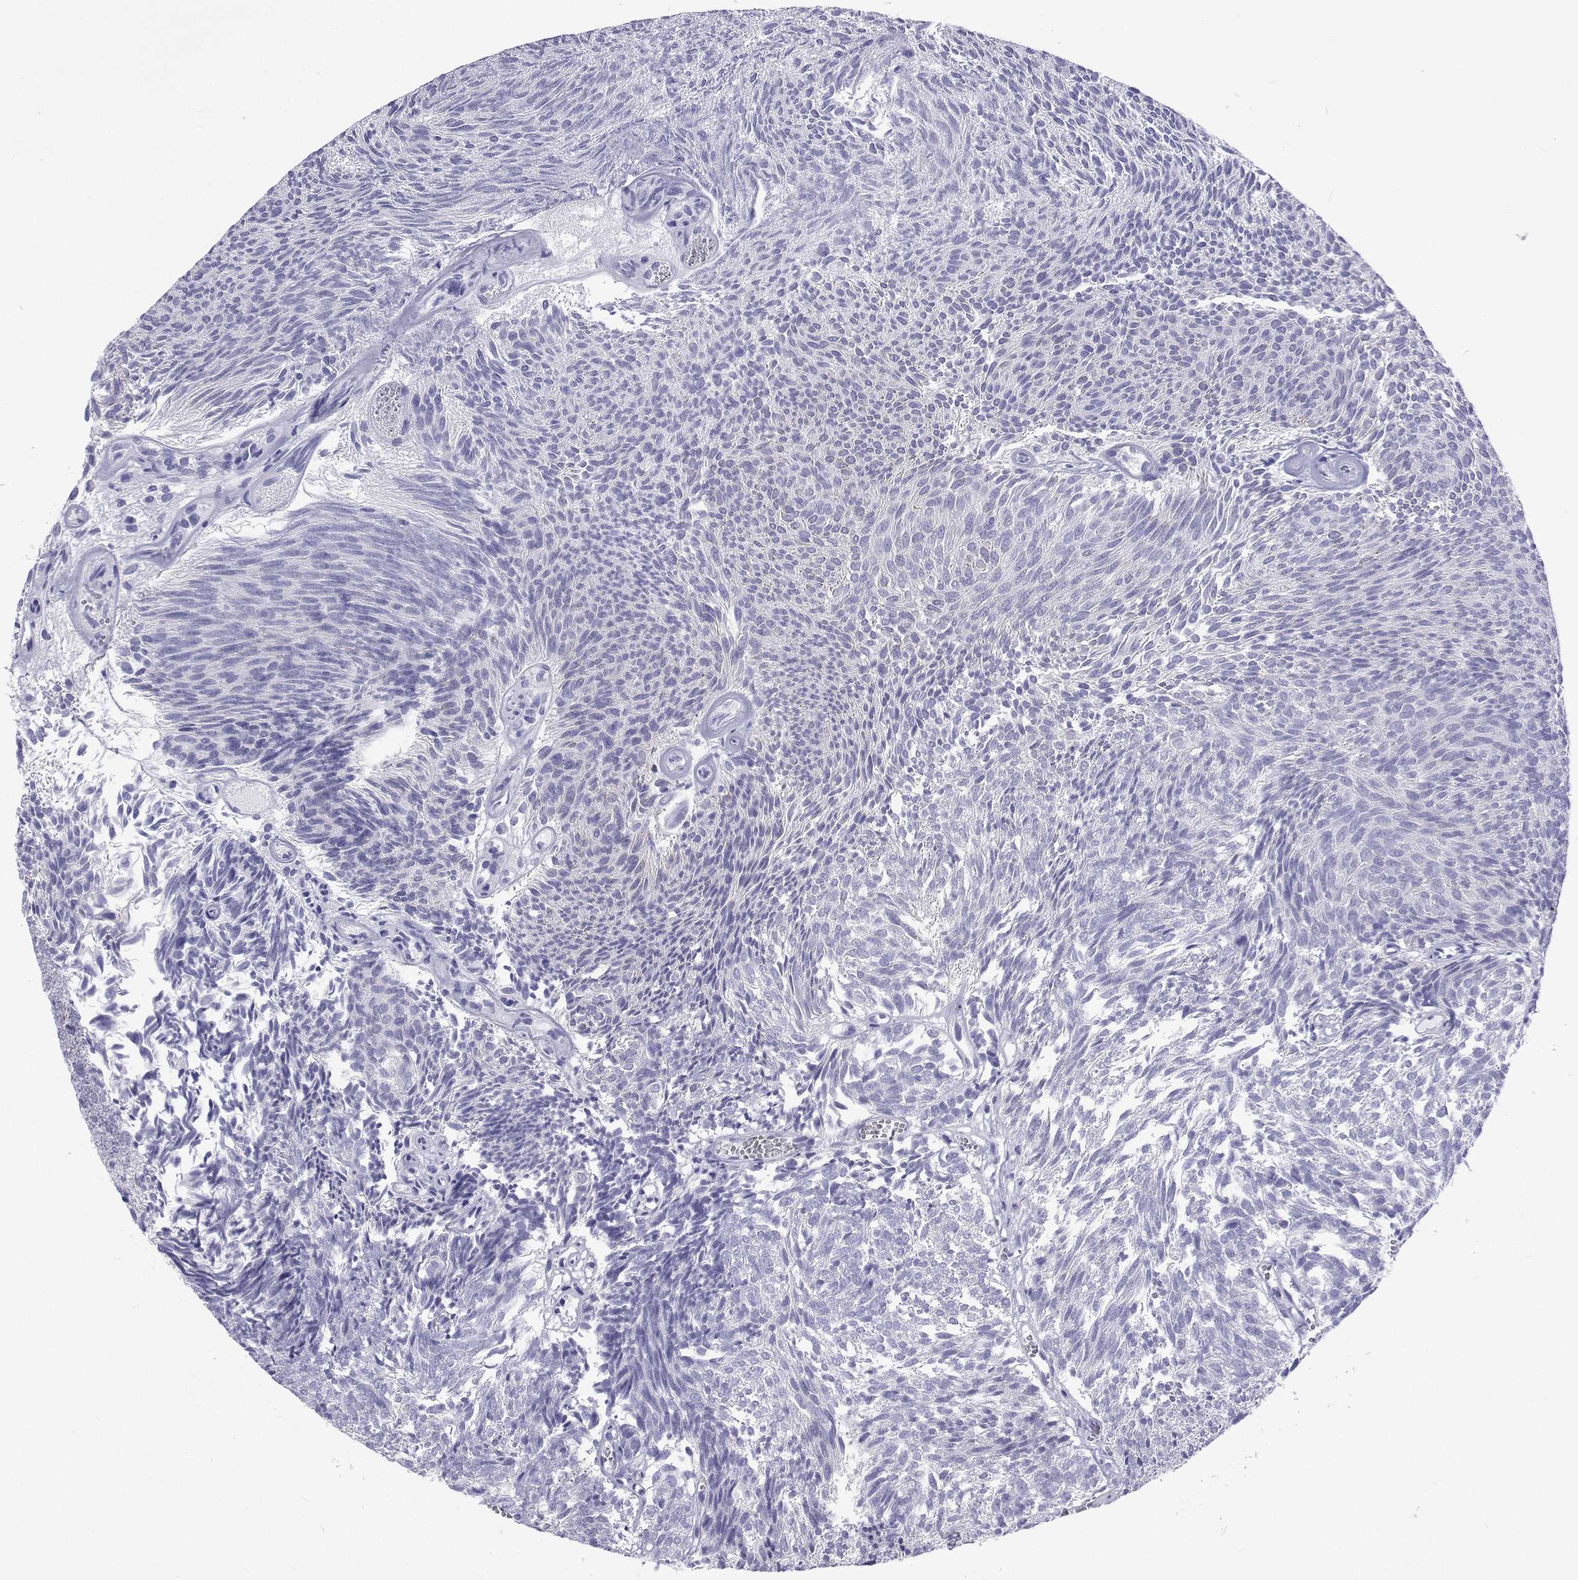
{"staining": {"intensity": "negative", "quantity": "none", "location": "none"}, "tissue": "urothelial cancer", "cell_type": "Tumor cells", "image_type": "cancer", "snomed": [{"axis": "morphology", "description": "Urothelial carcinoma, Low grade"}, {"axis": "topography", "description": "Urinary bladder"}], "caption": "DAB immunohistochemical staining of low-grade urothelial carcinoma shows no significant positivity in tumor cells. (DAB (3,3'-diaminobenzidine) immunohistochemistry, high magnification).", "gene": "UMODL1", "patient": {"sex": "male", "age": 77}}